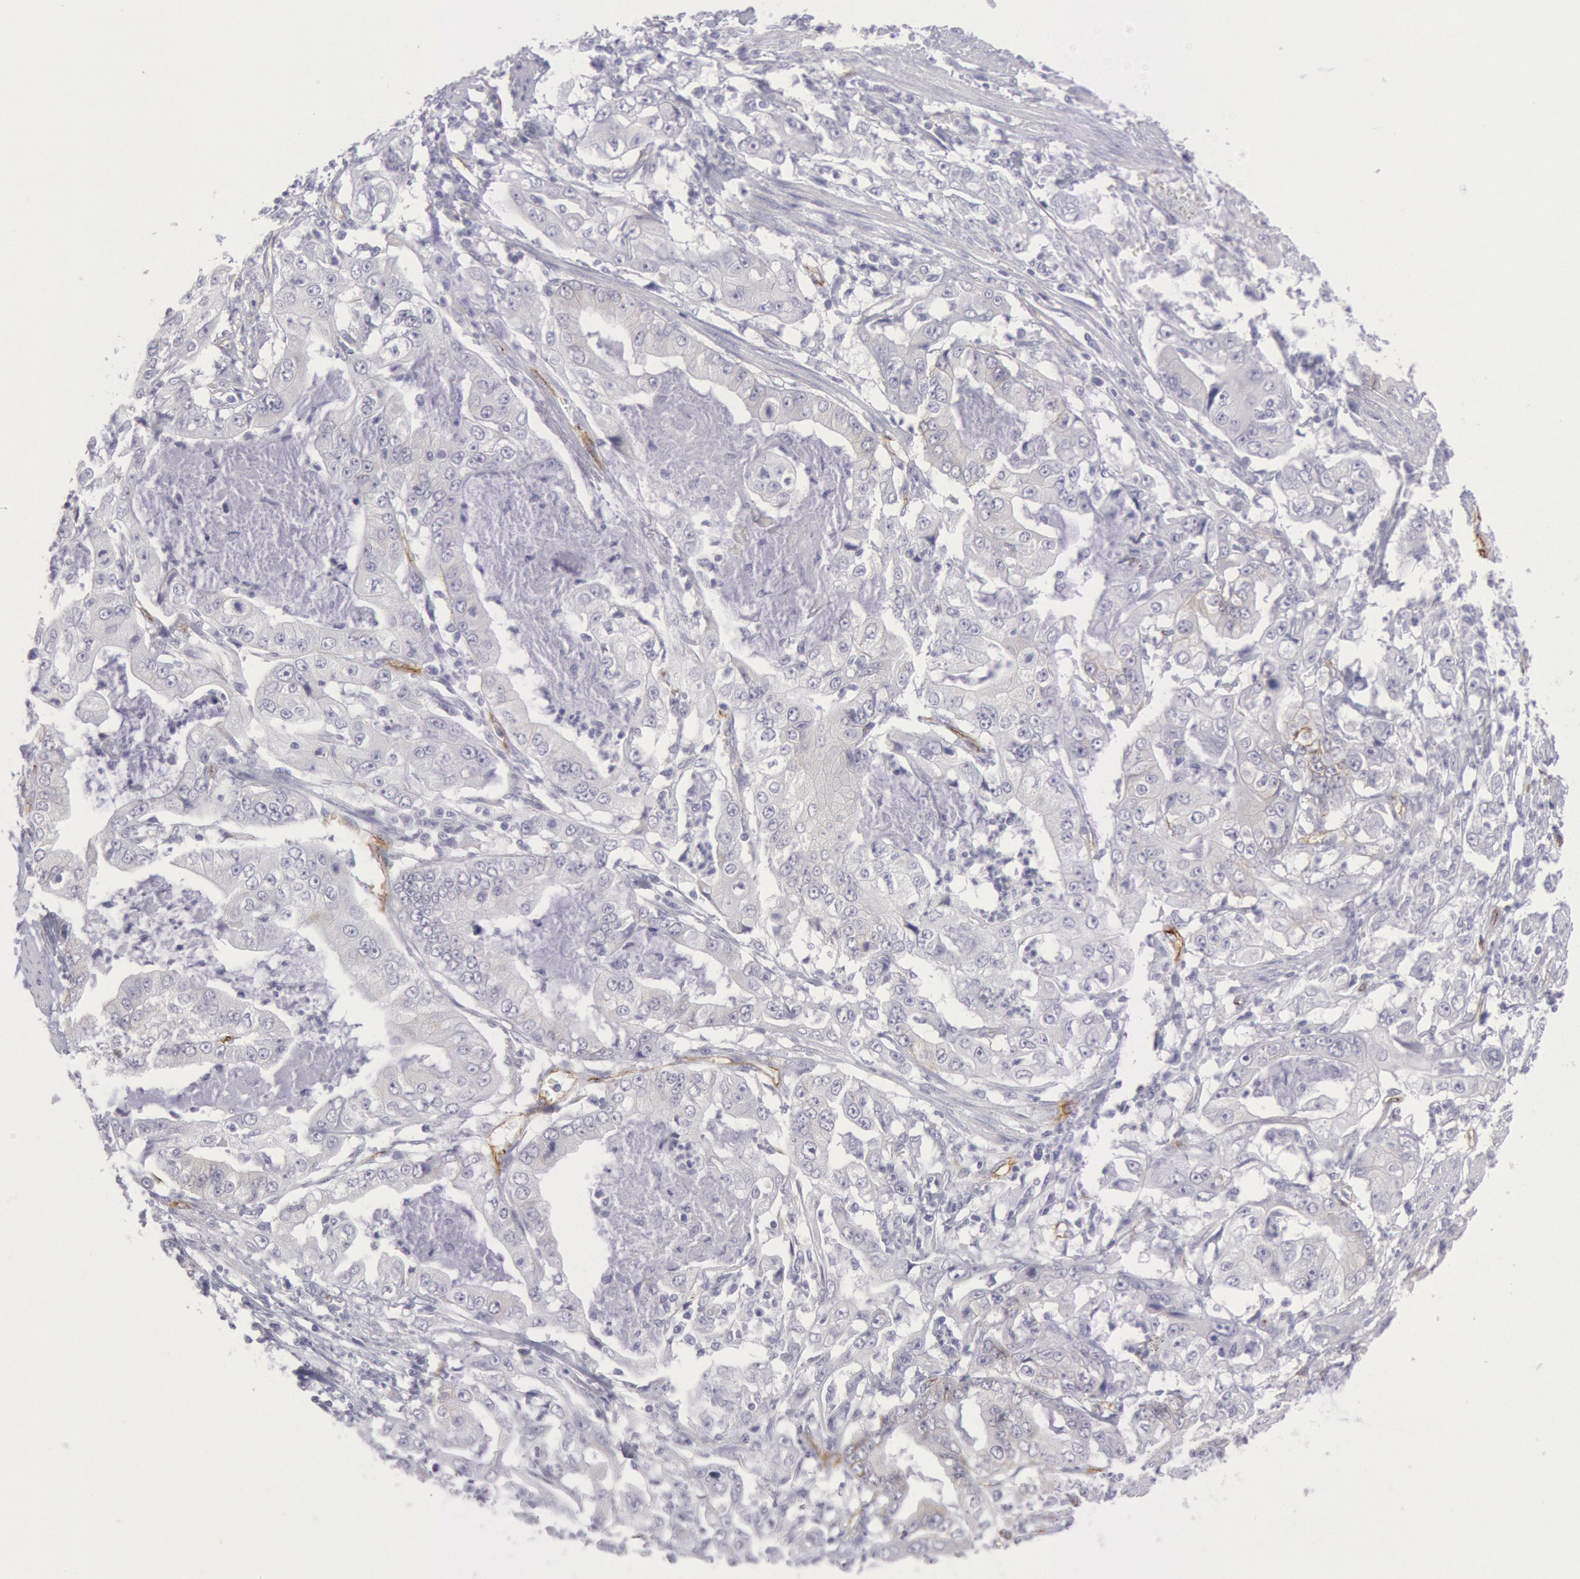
{"staining": {"intensity": "negative", "quantity": "none", "location": "none"}, "tissue": "stomach cancer", "cell_type": "Tumor cells", "image_type": "cancer", "snomed": [{"axis": "morphology", "description": "Adenocarcinoma, NOS"}, {"axis": "topography", "description": "Pancreas"}, {"axis": "topography", "description": "Stomach, upper"}], "caption": "There is no significant positivity in tumor cells of stomach cancer. (DAB (3,3'-diaminobenzidine) immunohistochemistry (IHC) with hematoxylin counter stain).", "gene": "CDH13", "patient": {"sex": "male", "age": 77}}